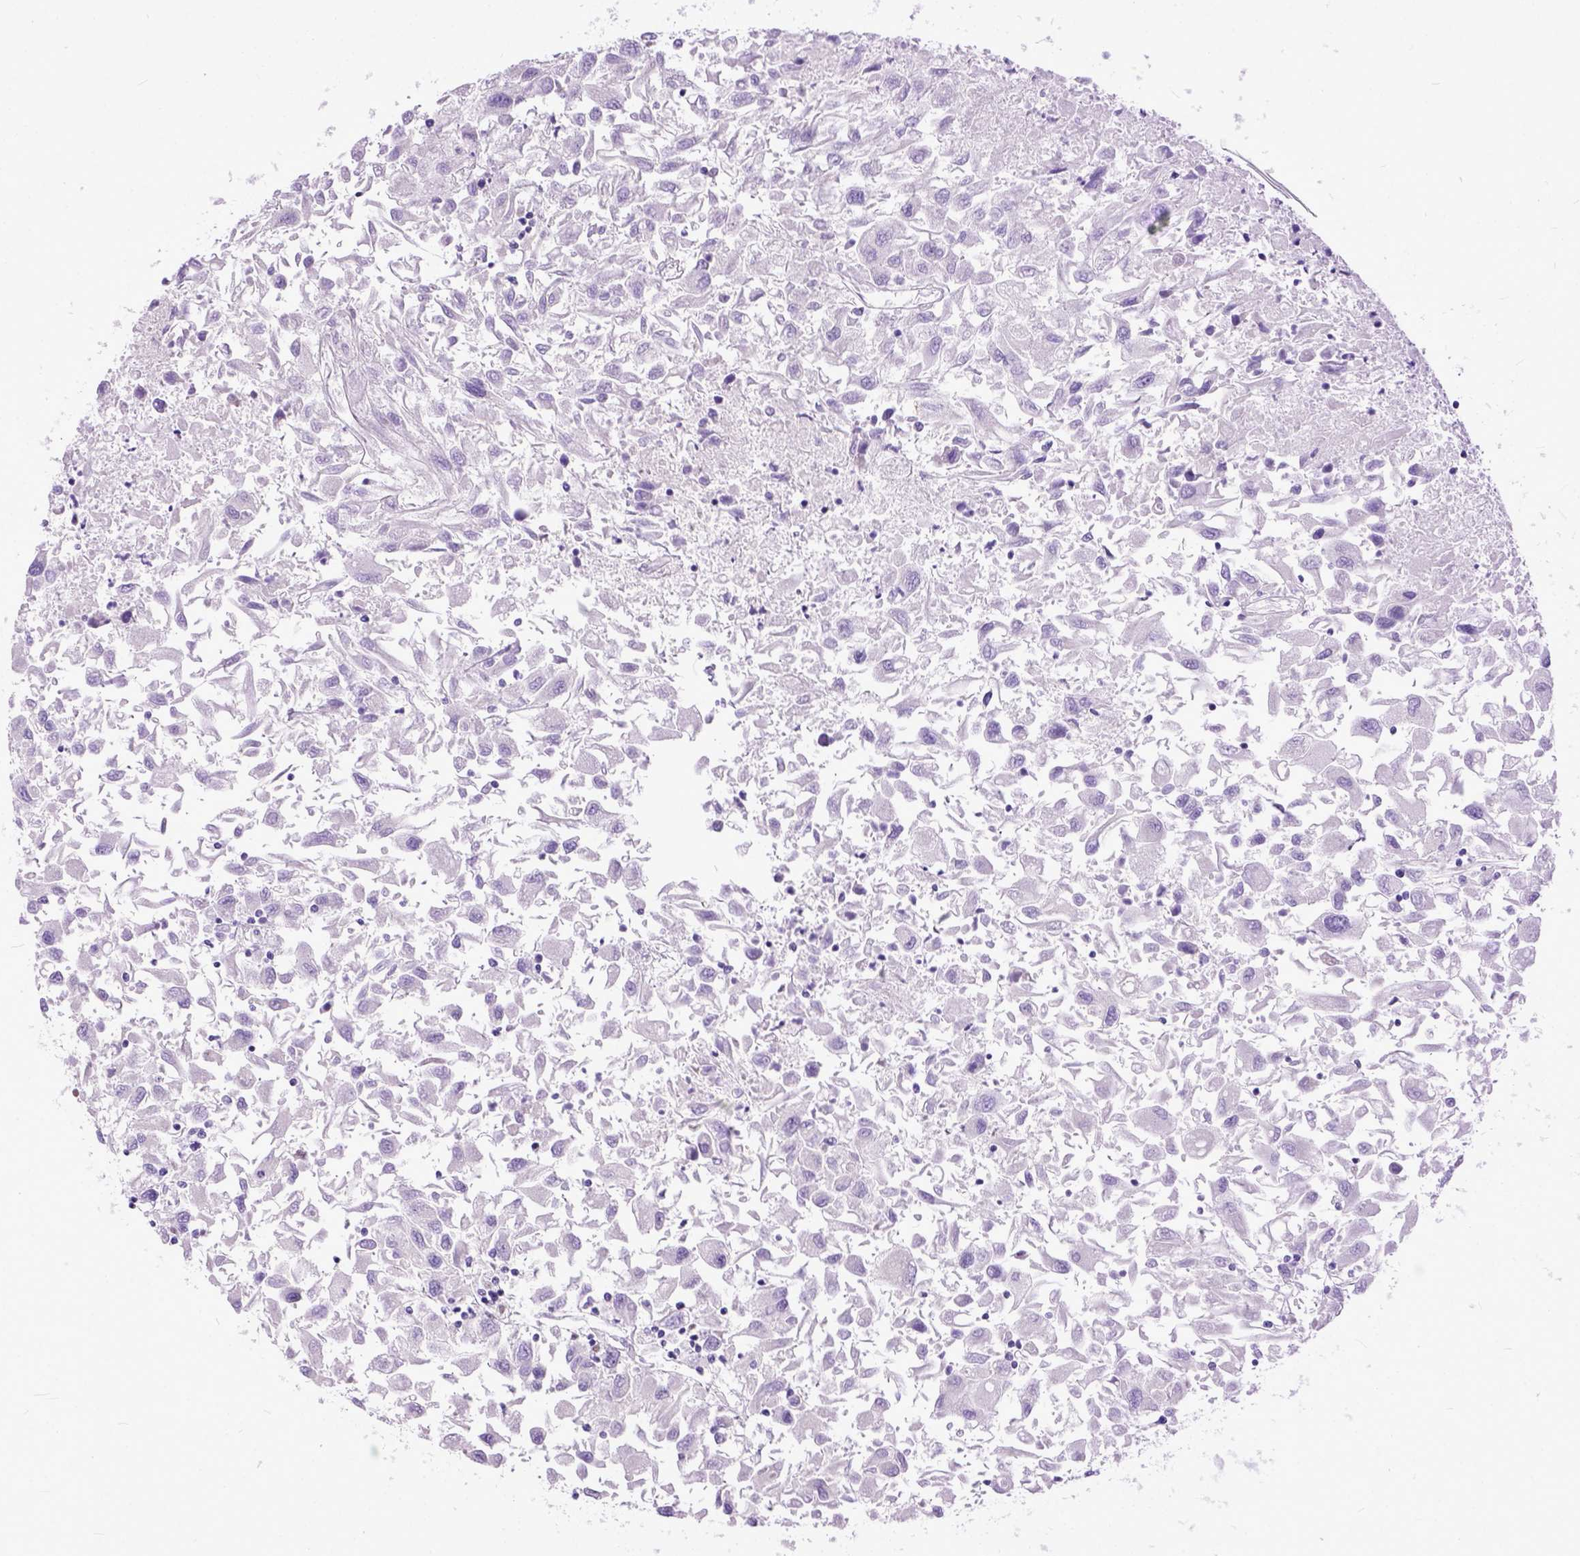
{"staining": {"intensity": "negative", "quantity": "none", "location": "none"}, "tissue": "renal cancer", "cell_type": "Tumor cells", "image_type": "cancer", "snomed": [{"axis": "morphology", "description": "Adenocarcinoma, NOS"}, {"axis": "topography", "description": "Kidney"}], "caption": "DAB immunohistochemical staining of human renal cancer exhibits no significant expression in tumor cells.", "gene": "CRB1", "patient": {"sex": "female", "age": 76}}